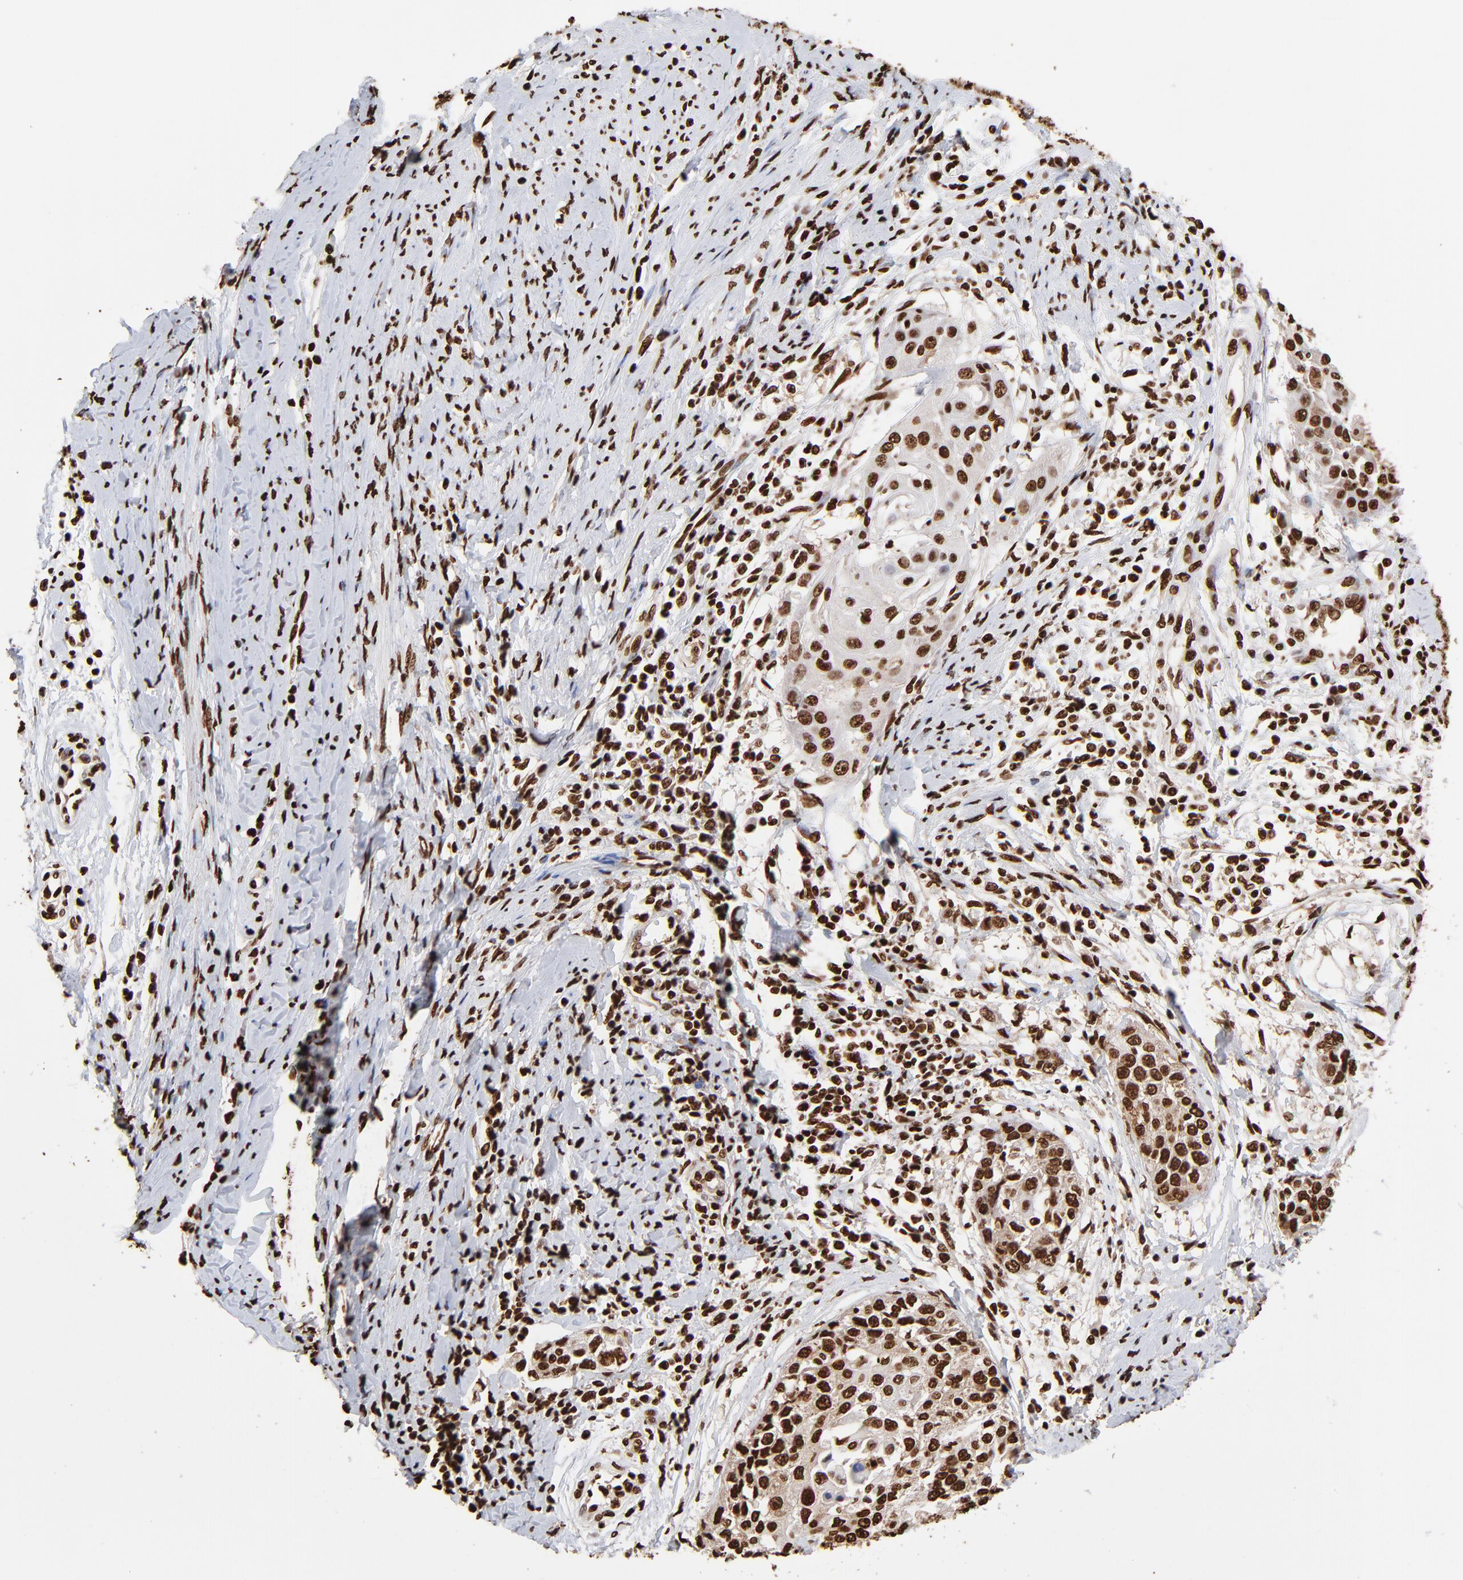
{"staining": {"intensity": "strong", "quantity": ">75%", "location": "nuclear"}, "tissue": "cervical cancer", "cell_type": "Tumor cells", "image_type": "cancer", "snomed": [{"axis": "morphology", "description": "Squamous cell carcinoma, NOS"}, {"axis": "topography", "description": "Cervix"}], "caption": "IHC (DAB (3,3'-diaminobenzidine)) staining of human cervical cancer displays strong nuclear protein positivity in about >75% of tumor cells.", "gene": "ZNF544", "patient": {"sex": "female", "age": 64}}